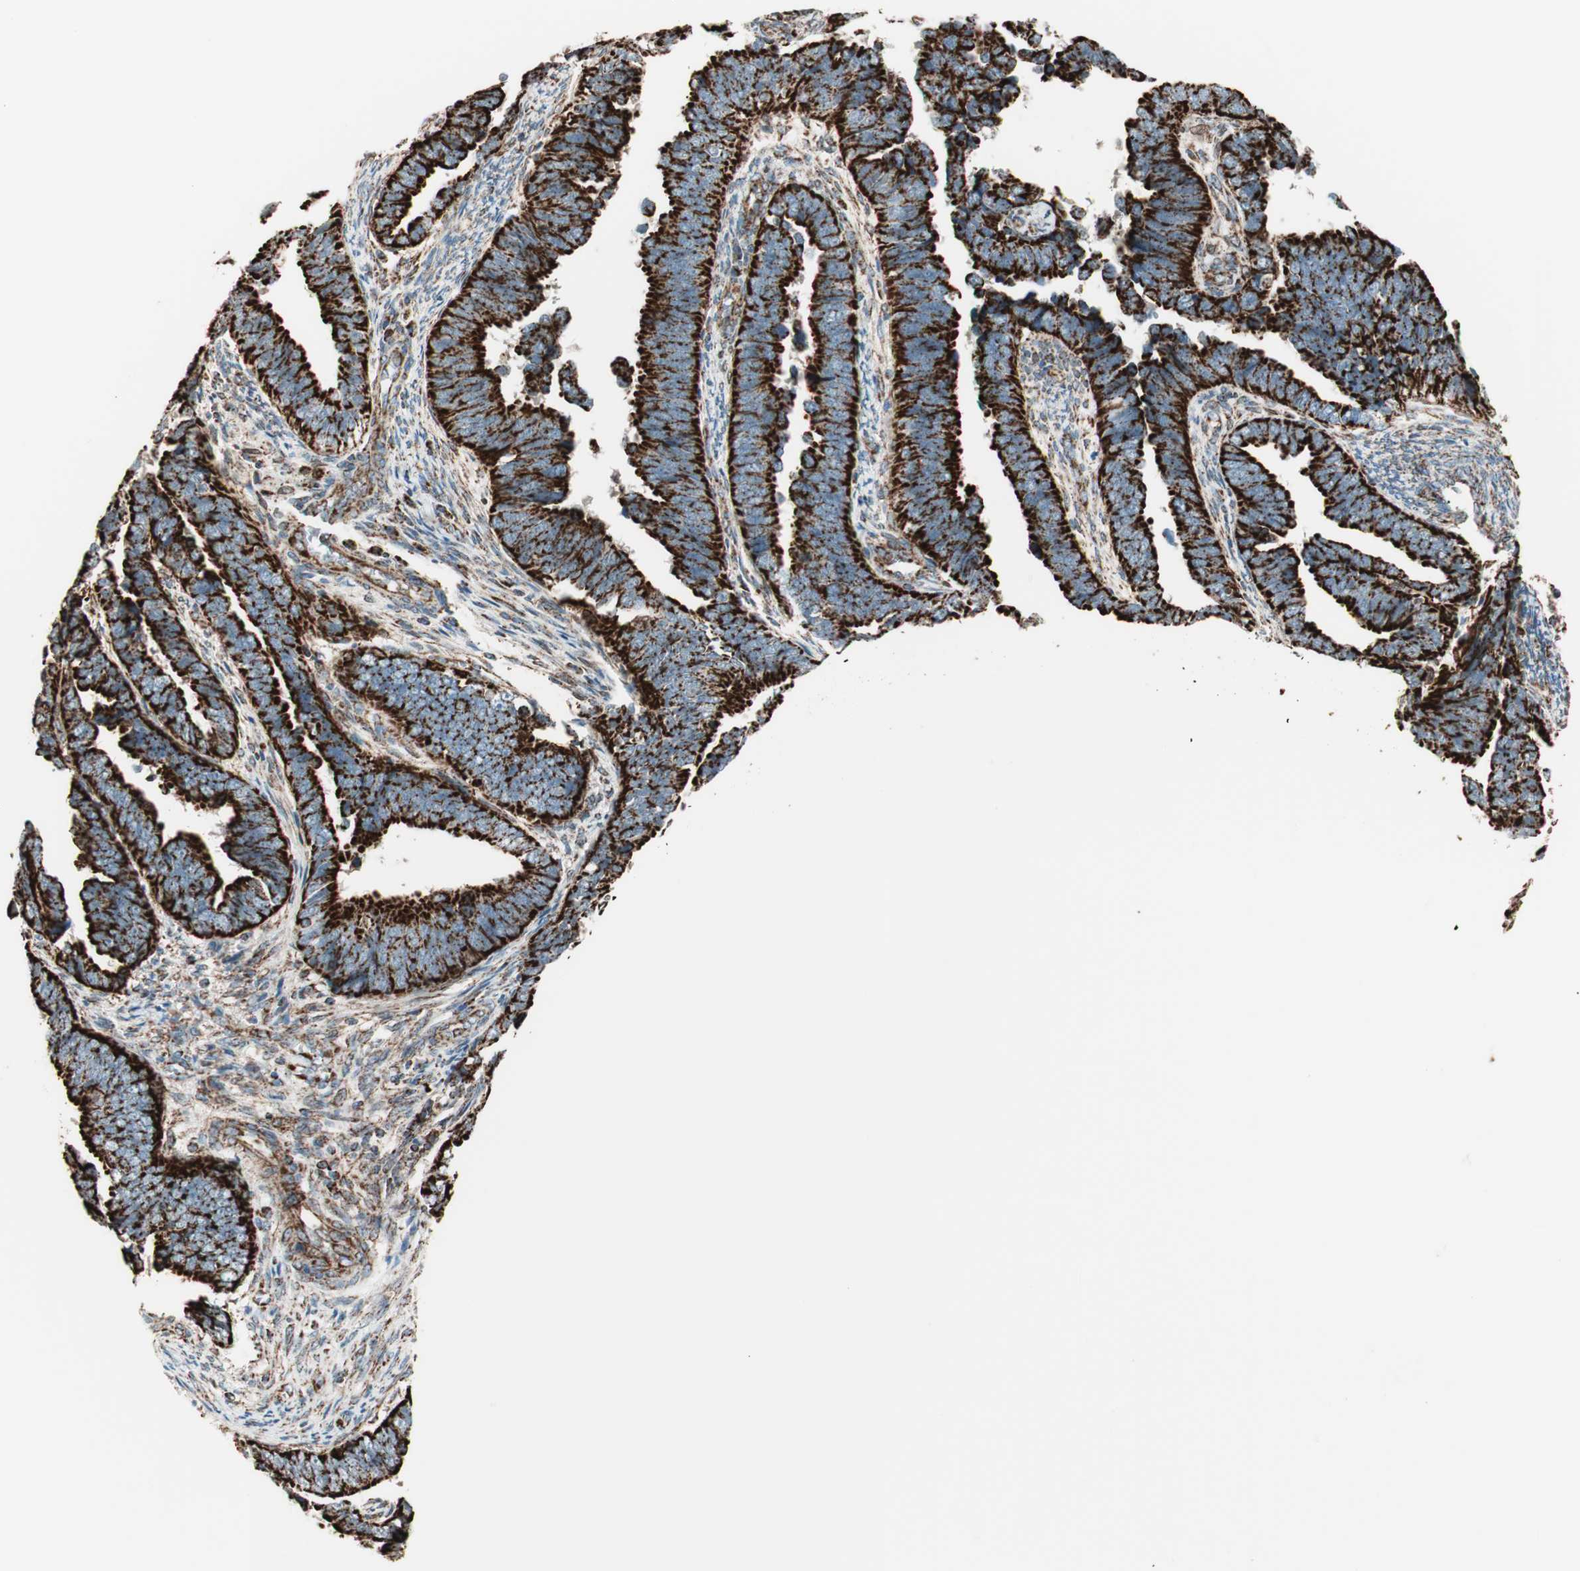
{"staining": {"intensity": "strong", "quantity": ">75%", "location": "cytoplasmic/membranous"}, "tissue": "endometrial cancer", "cell_type": "Tumor cells", "image_type": "cancer", "snomed": [{"axis": "morphology", "description": "Adenocarcinoma, NOS"}, {"axis": "topography", "description": "Endometrium"}], "caption": "About >75% of tumor cells in human endometrial adenocarcinoma display strong cytoplasmic/membranous protein expression as visualized by brown immunohistochemical staining.", "gene": "TOMM22", "patient": {"sex": "female", "age": 75}}